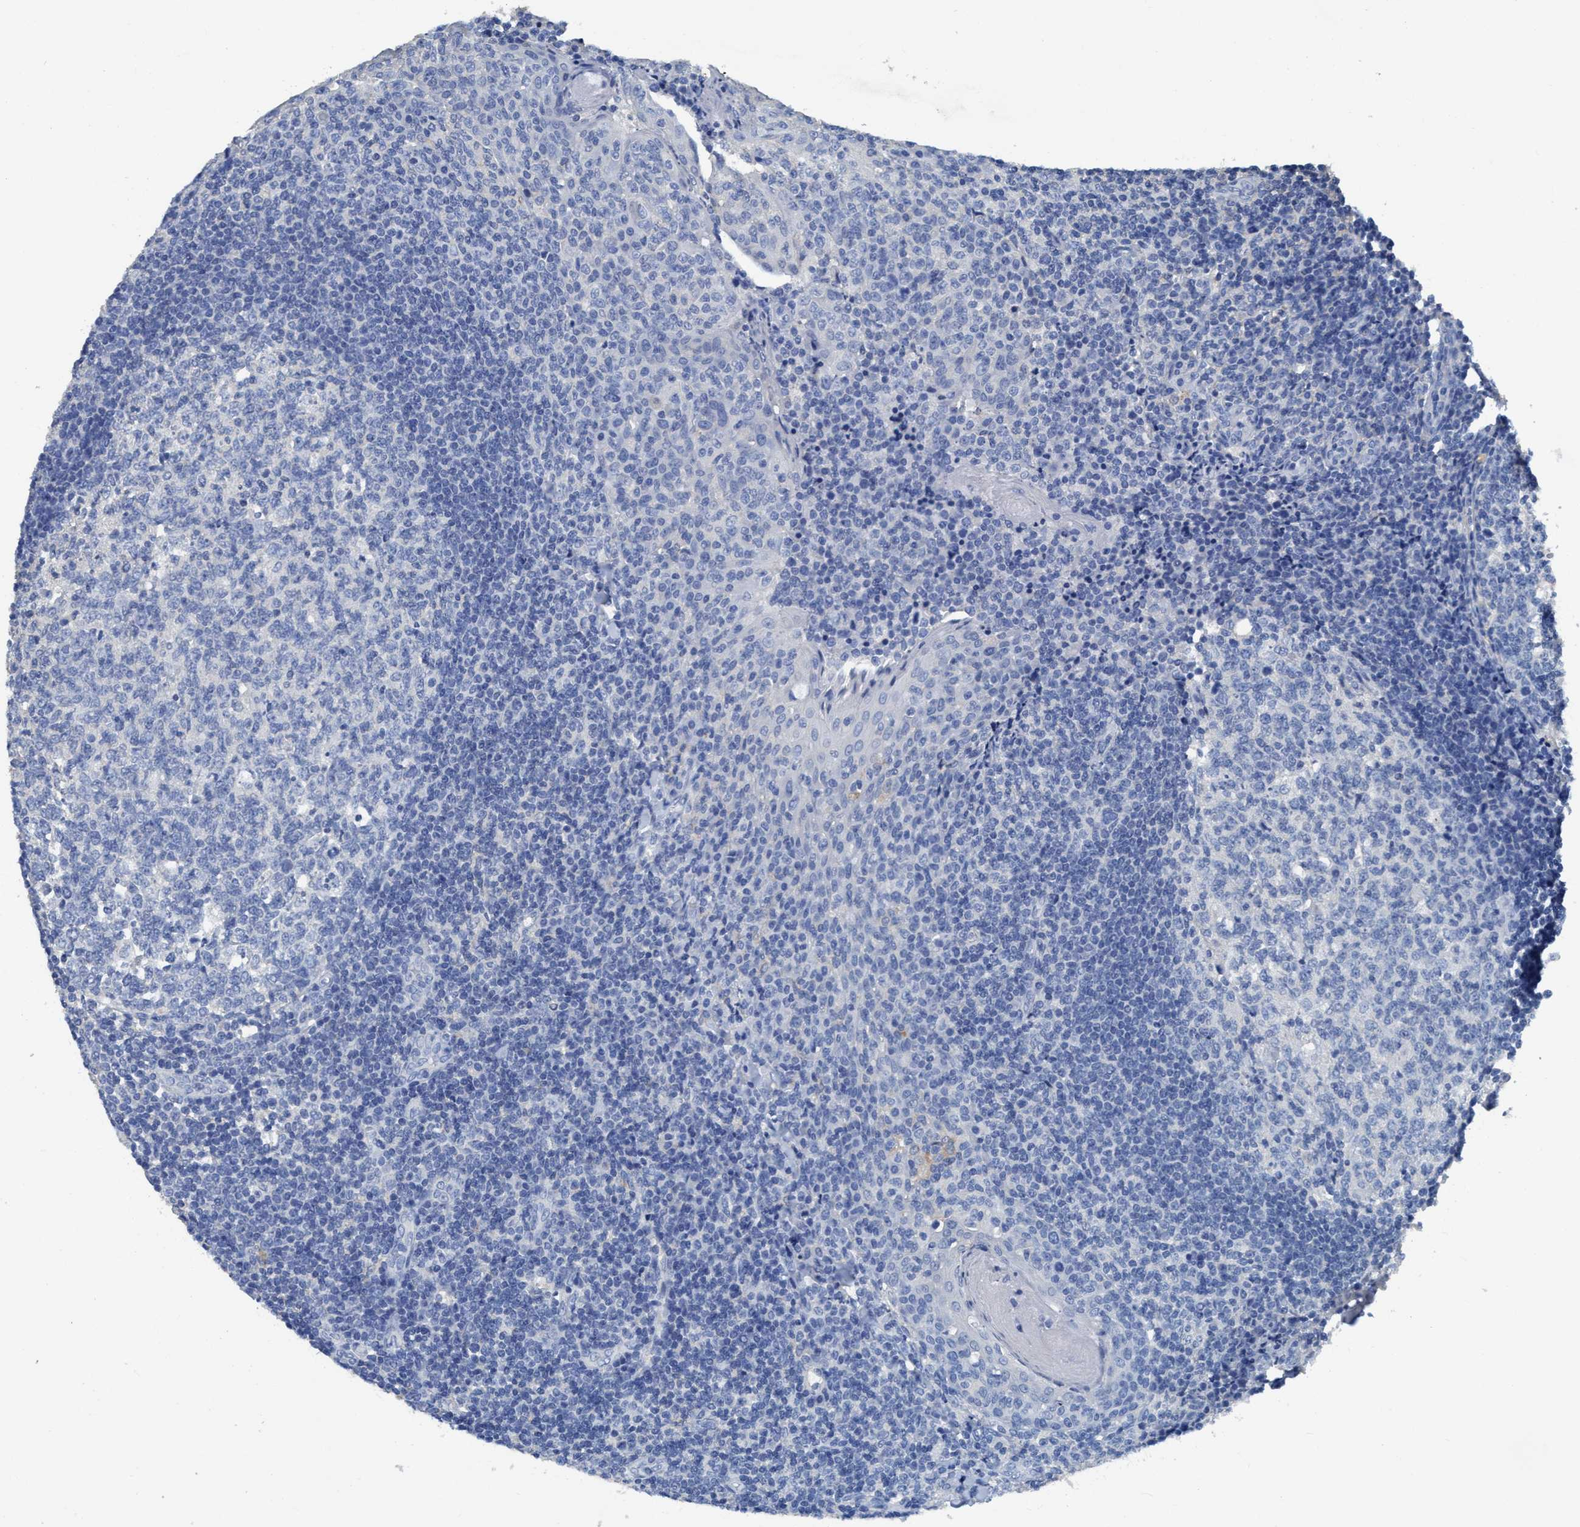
{"staining": {"intensity": "negative", "quantity": "none", "location": "none"}, "tissue": "tonsil", "cell_type": "Germinal center cells", "image_type": "normal", "snomed": [{"axis": "morphology", "description": "Normal tissue, NOS"}, {"axis": "topography", "description": "Tonsil"}], "caption": "Immunohistochemistry histopathology image of unremarkable human tonsil stained for a protein (brown), which displays no expression in germinal center cells.", "gene": "DNAI1", "patient": {"sex": "female", "age": 19}}